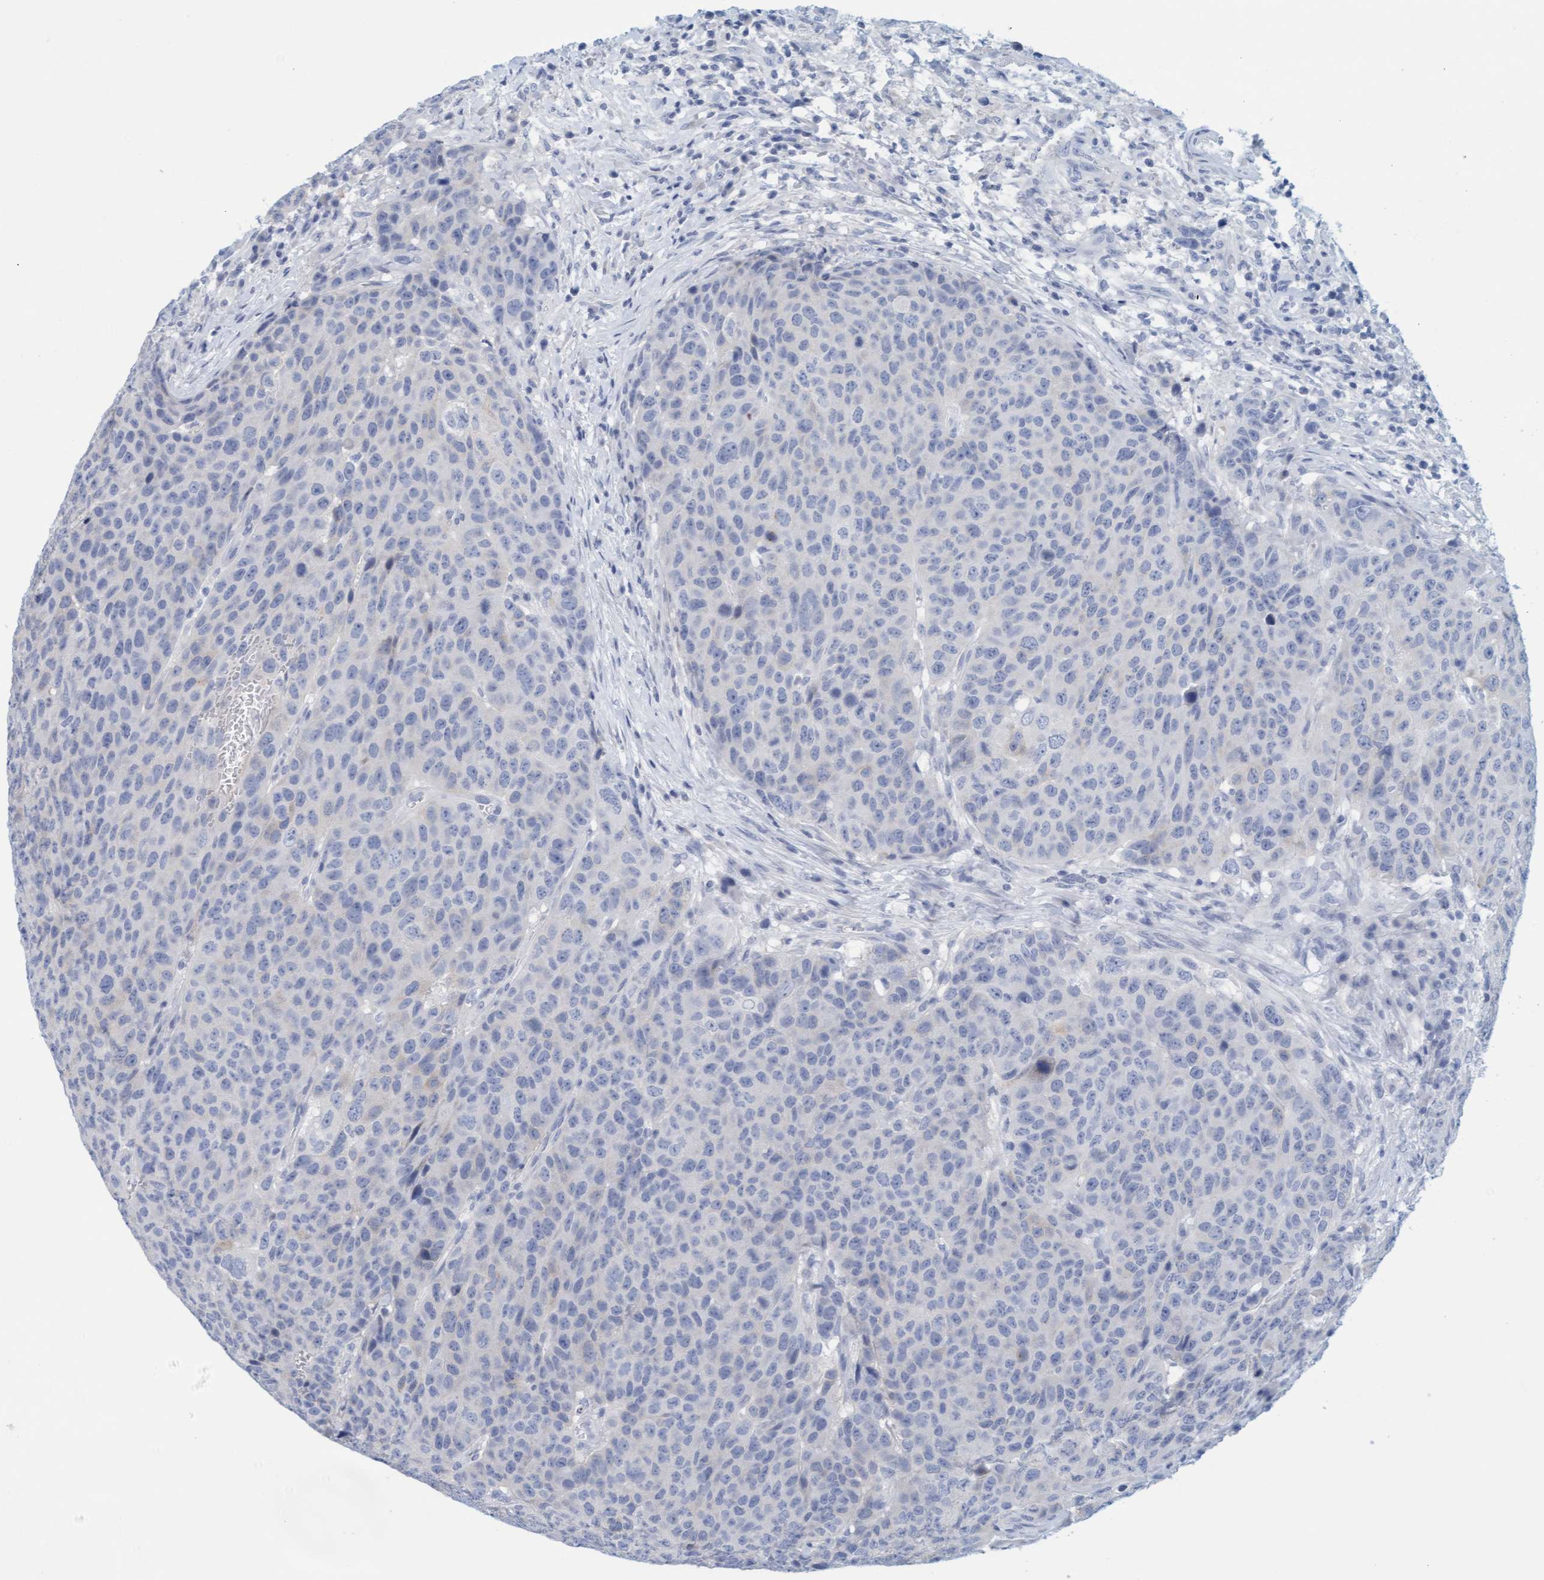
{"staining": {"intensity": "negative", "quantity": "none", "location": "none"}, "tissue": "head and neck cancer", "cell_type": "Tumor cells", "image_type": "cancer", "snomed": [{"axis": "morphology", "description": "Squamous cell carcinoma, NOS"}, {"axis": "topography", "description": "Head-Neck"}], "caption": "Histopathology image shows no protein staining in tumor cells of squamous cell carcinoma (head and neck) tissue. (Stains: DAB IHC with hematoxylin counter stain, Microscopy: brightfield microscopy at high magnification).", "gene": "KLHL11", "patient": {"sex": "male", "age": 66}}